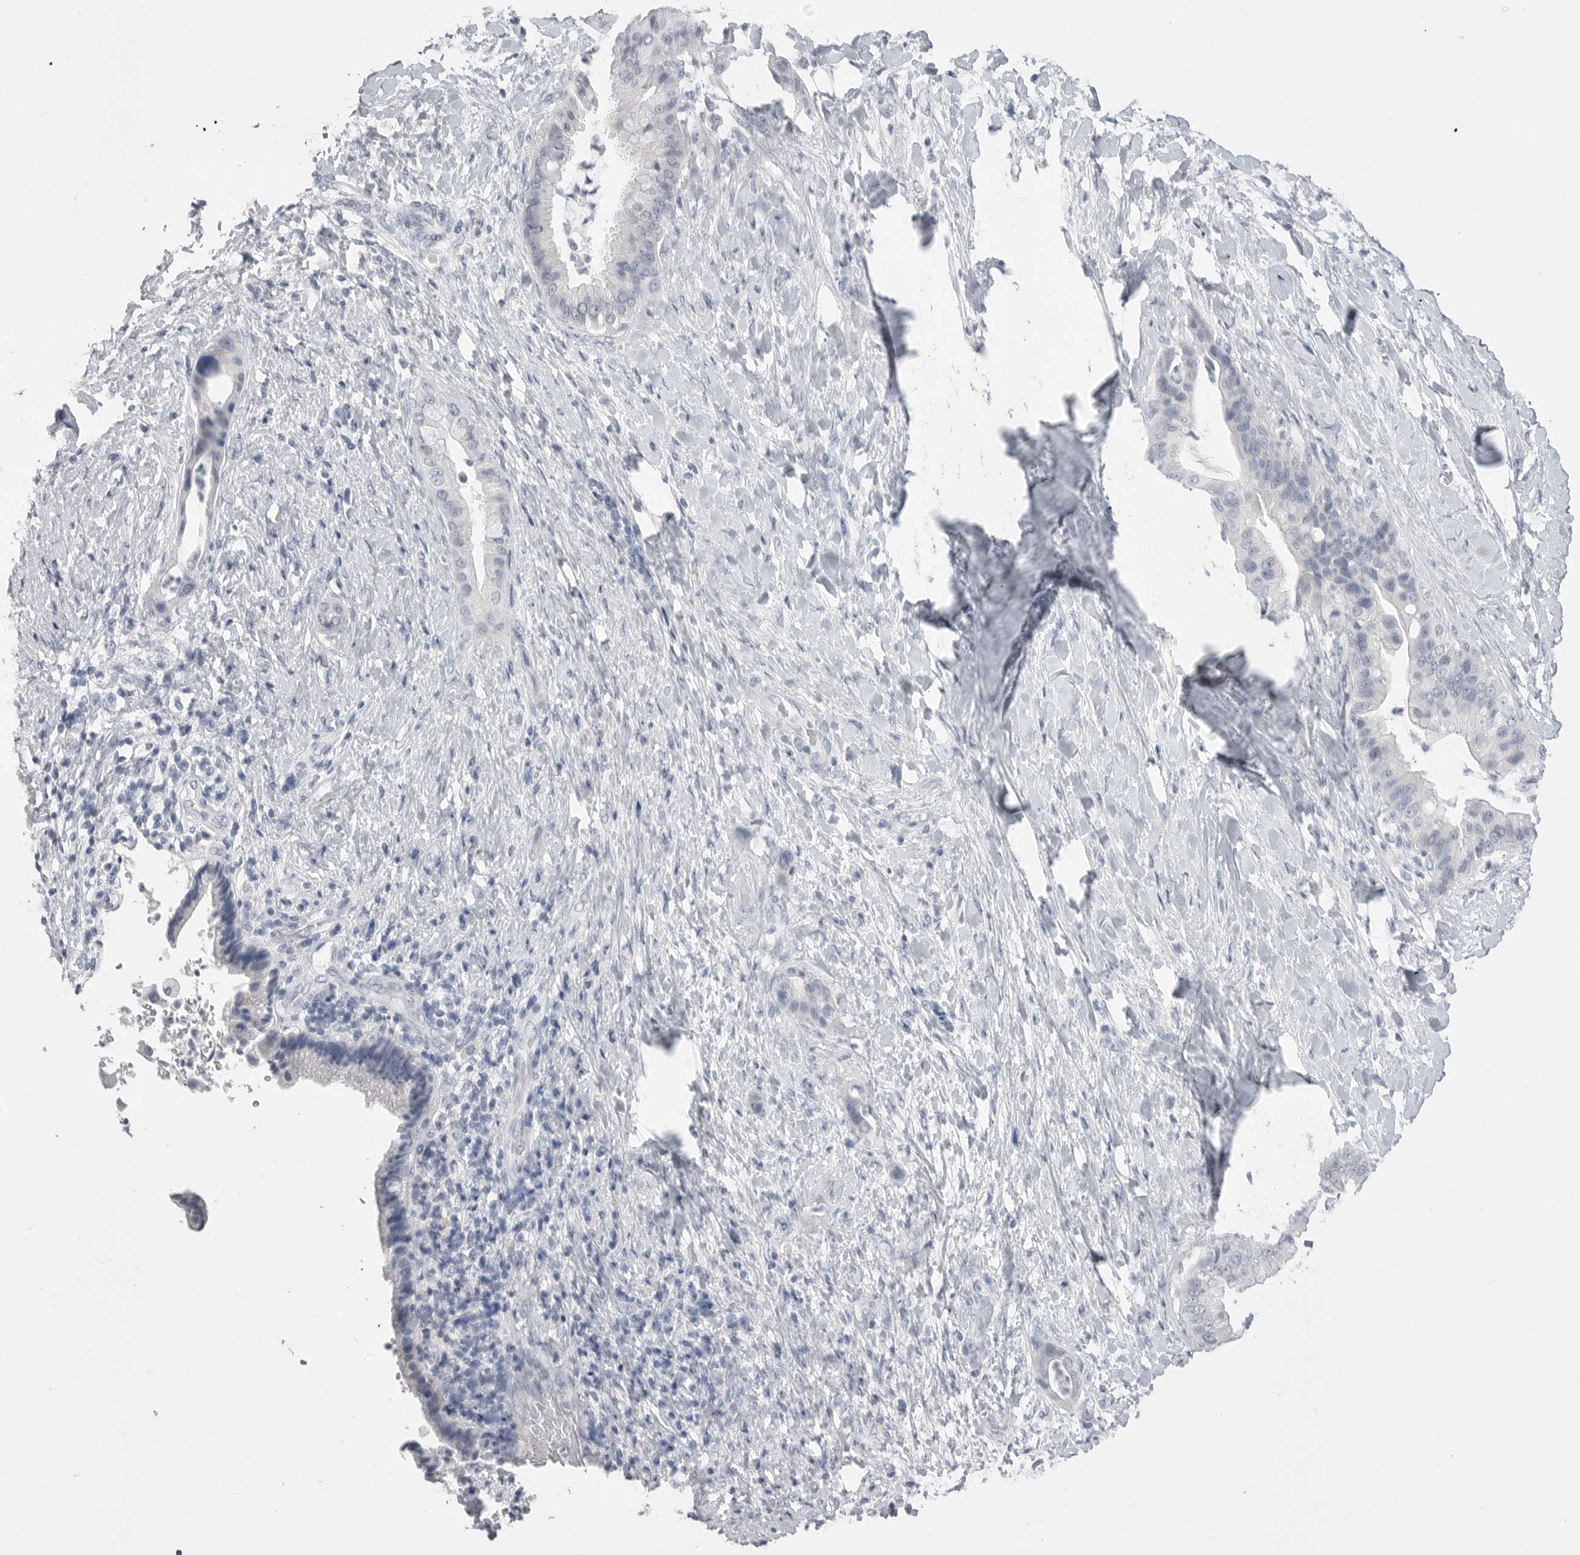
{"staining": {"intensity": "negative", "quantity": "none", "location": "none"}, "tissue": "liver cancer", "cell_type": "Tumor cells", "image_type": "cancer", "snomed": [{"axis": "morphology", "description": "Cholangiocarcinoma"}, {"axis": "topography", "description": "Liver"}], "caption": "Tumor cells show no significant protein staining in liver cancer.", "gene": "CPB1", "patient": {"sex": "female", "age": 54}}